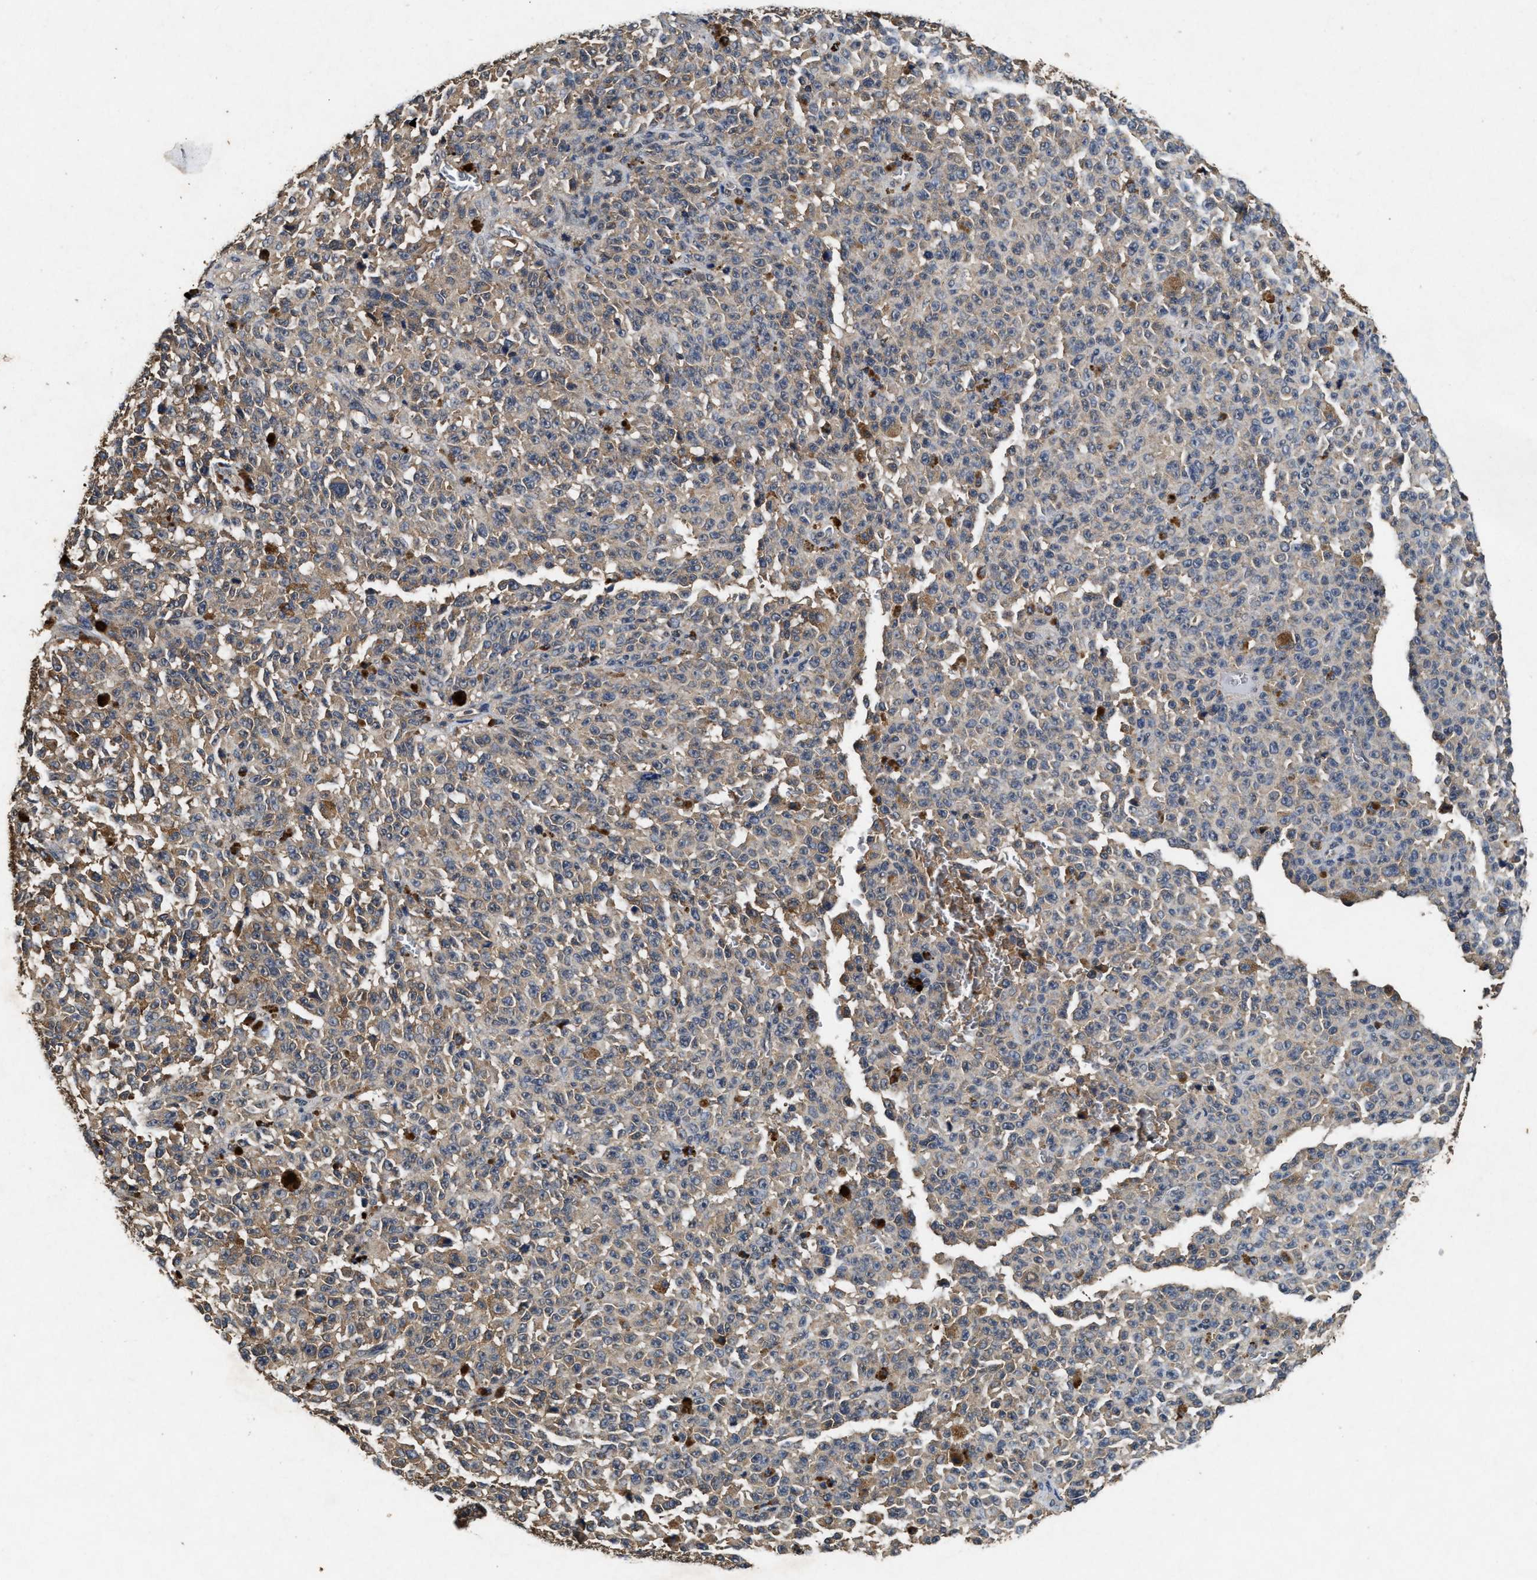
{"staining": {"intensity": "weak", "quantity": "<25%", "location": "cytoplasmic/membranous"}, "tissue": "melanoma", "cell_type": "Tumor cells", "image_type": "cancer", "snomed": [{"axis": "morphology", "description": "Malignant melanoma, NOS"}, {"axis": "topography", "description": "Skin"}], "caption": "Malignant melanoma was stained to show a protein in brown. There is no significant positivity in tumor cells.", "gene": "PDAP1", "patient": {"sex": "female", "age": 82}}